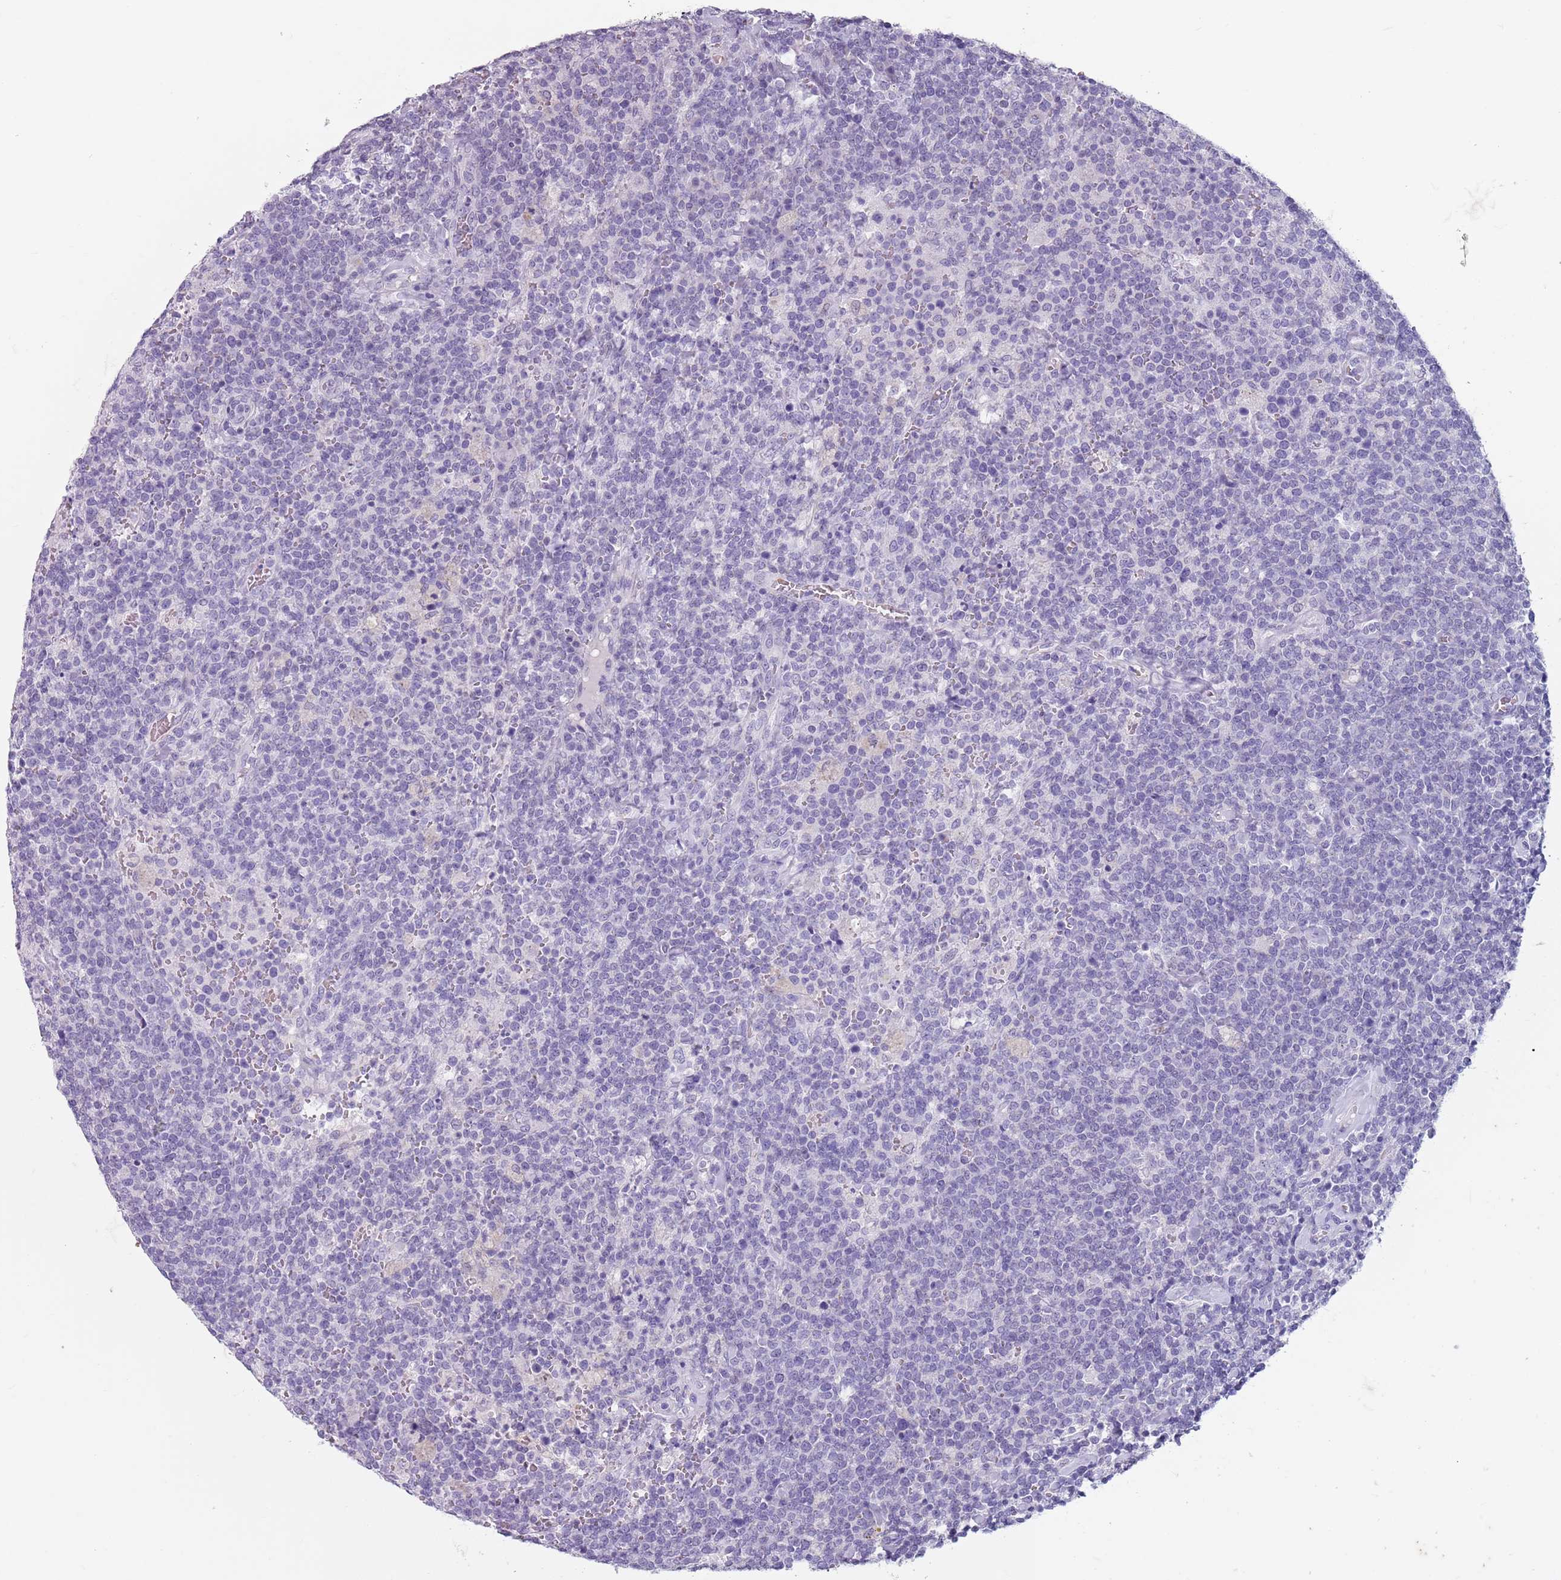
{"staining": {"intensity": "negative", "quantity": "none", "location": "none"}, "tissue": "lymphoma", "cell_type": "Tumor cells", "image_type": "cancer", "snomed": [{"axis": "morphology", "description": "Malignant lymphoma, non-Hodgkin's type, High grade"}, {"axis": "topography", "description": "Lymph node"}], "caption": "Tumor cells show no significant protein positivity in lymphoma. (DAB immunohistochemistry visualized using brightfield microscopy, high magnification).", "gene": "SPESP1", "patient": {"sex": "male", "age": 61}}